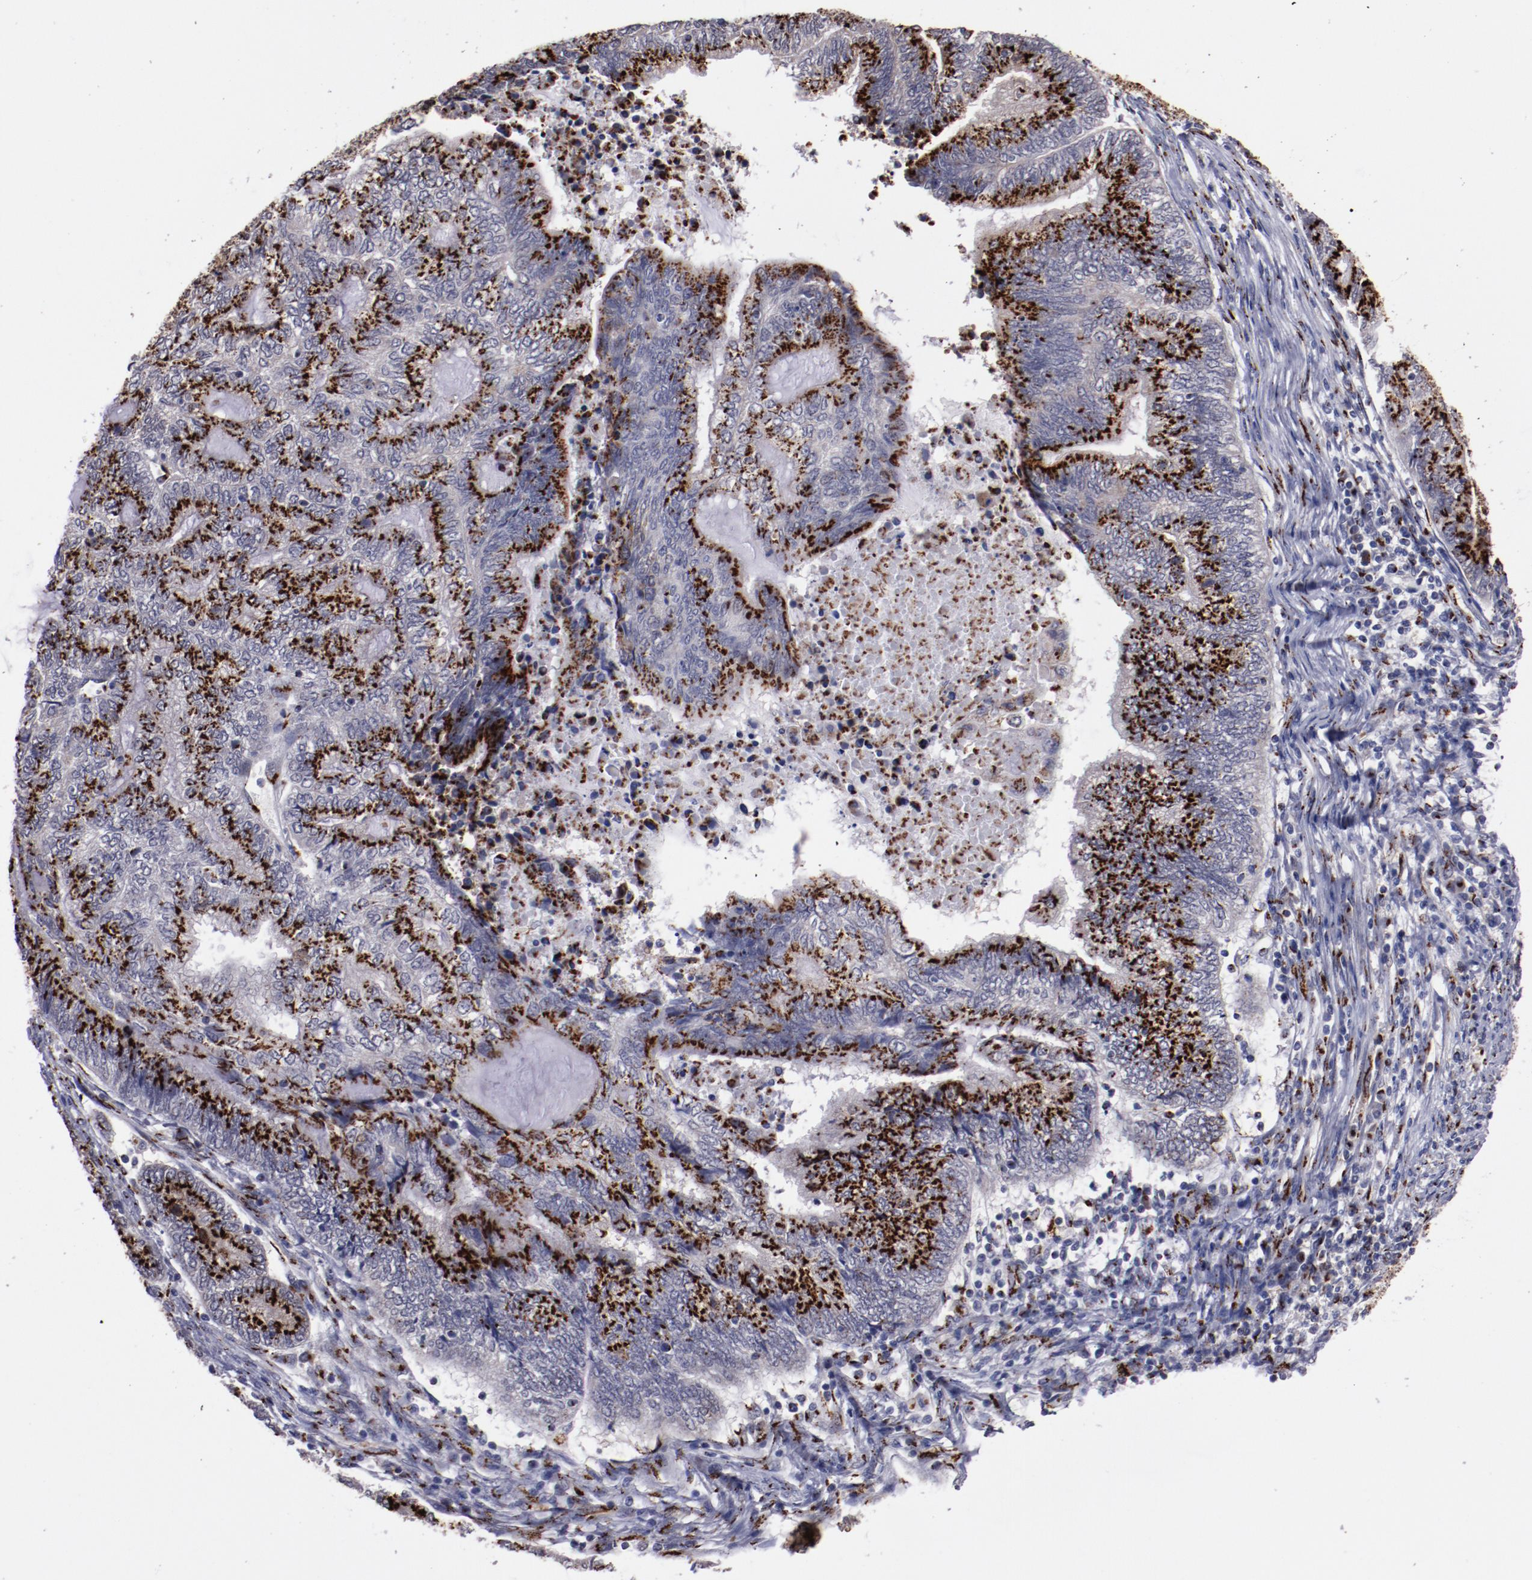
{"staining": {"intensity": "strong", "quantity": ">75%", "location": "nuclear"}, "tissue": "endometrial cancer", "cell_type": "Tumor cells", "image_type": "cancer", "snomed": [{"axis": "morphology", "description": "Adenocarcinoma, NOS"}, {"axis": "topography", "description": "Uterus"}, {"axis": "topography", "description": "Endometrium"}], "caption": "Immunohistochemical staining of human adenocarcinoma (endometrial) displays high levels of strong nuclear protein positivity in approximately >75% of tumor cells. (Stains: DAB in brown, nuclei in blue, Microscopy: brightfield microscopy at high magnification).", "gene": "GOLIM4", "patient": {"sex": "female", "age": 70}}